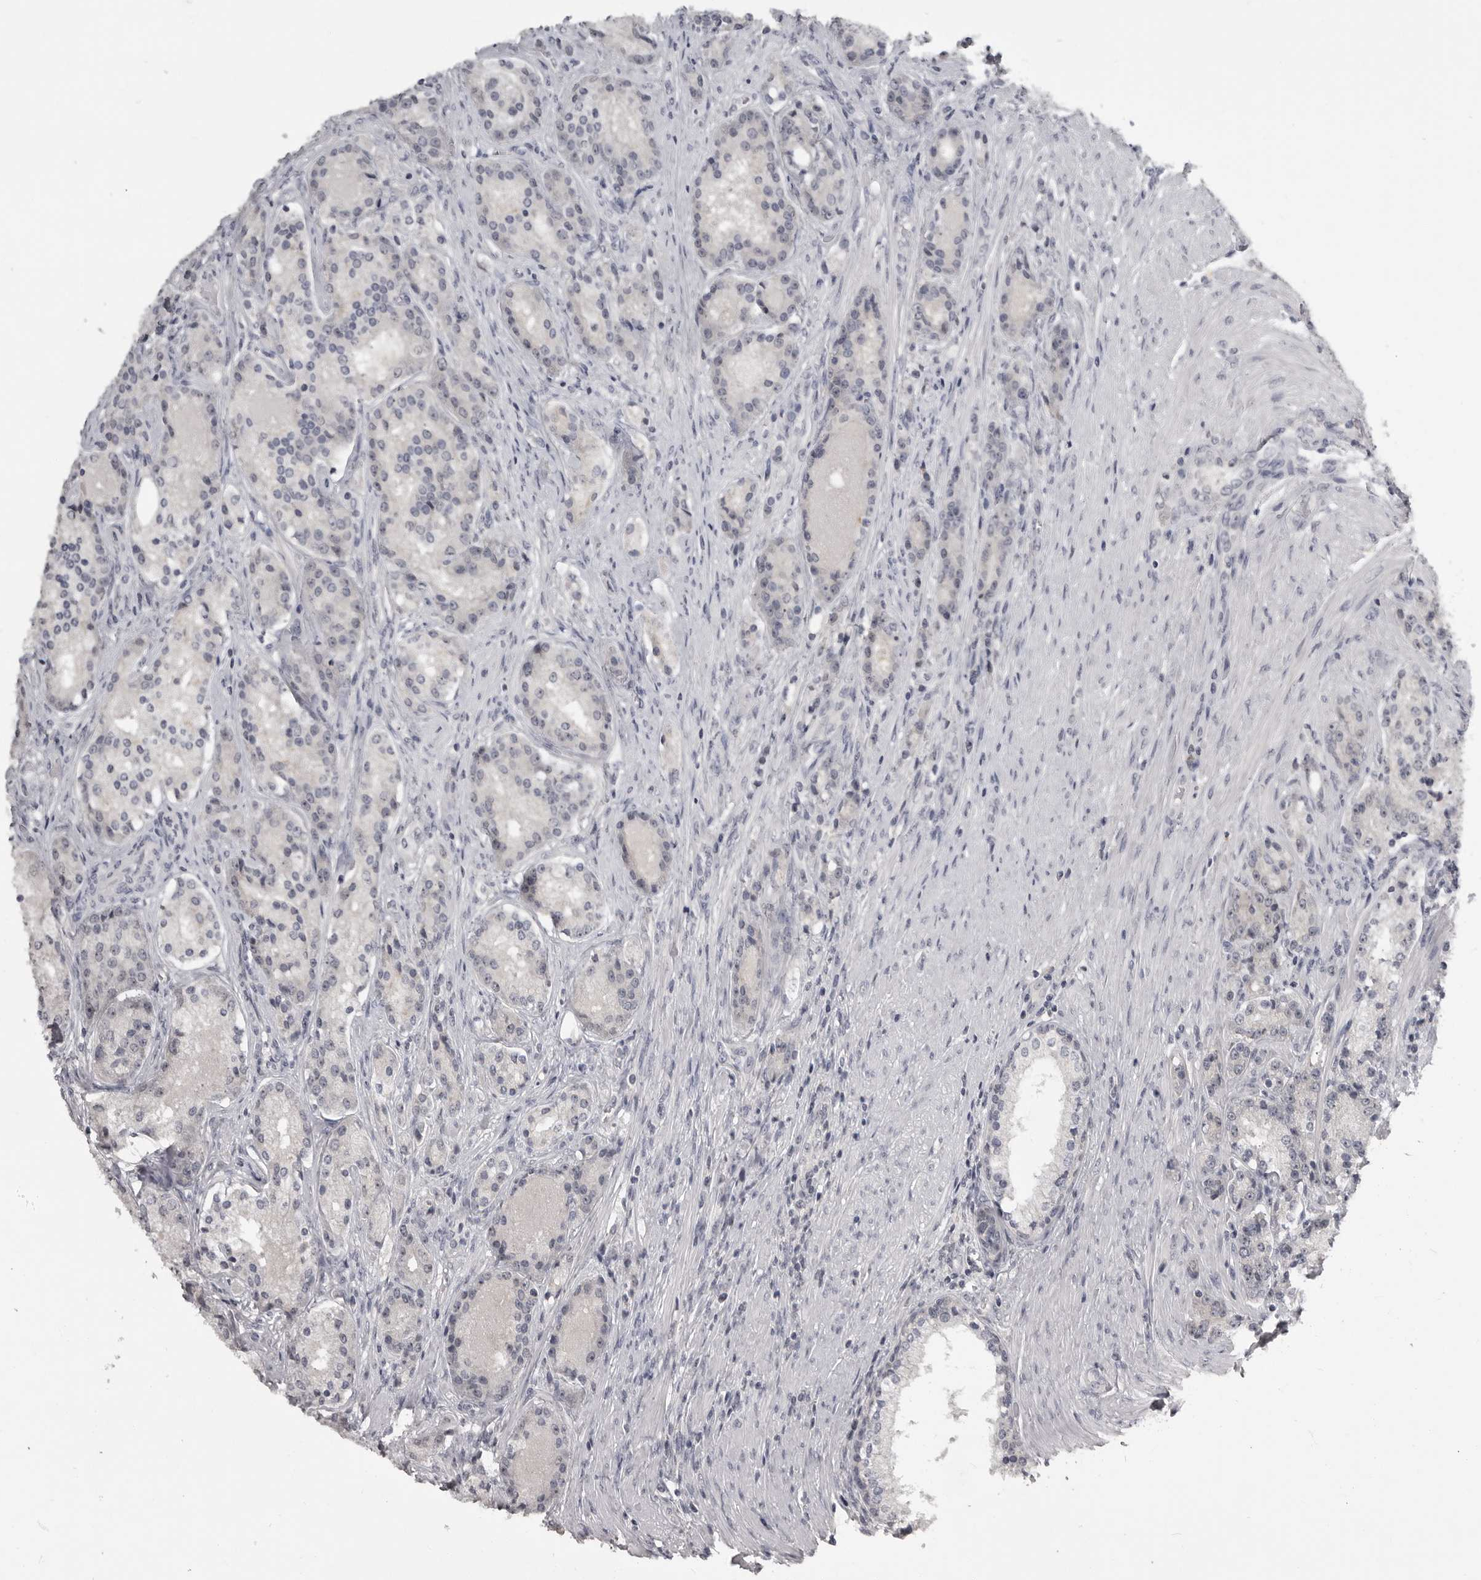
{"staining": {"intensity": "negative", "quantity": "none", "location": "none"}, "tissue": "prostate cancer", "cell_type": "Tumor cells", "image_type": "cancer", "snomed": [{"axis": "morphology", "description": "Adenocarcinoma, High grade"}, {"axis": "topography", "description": "Prostate"}], "caption": "Prostate cancer was stained to show a protein in brown. There is no significant expression in tumor cells.", "gene": "MRTO4", "patient": {"sex": "male", "age": 60}}